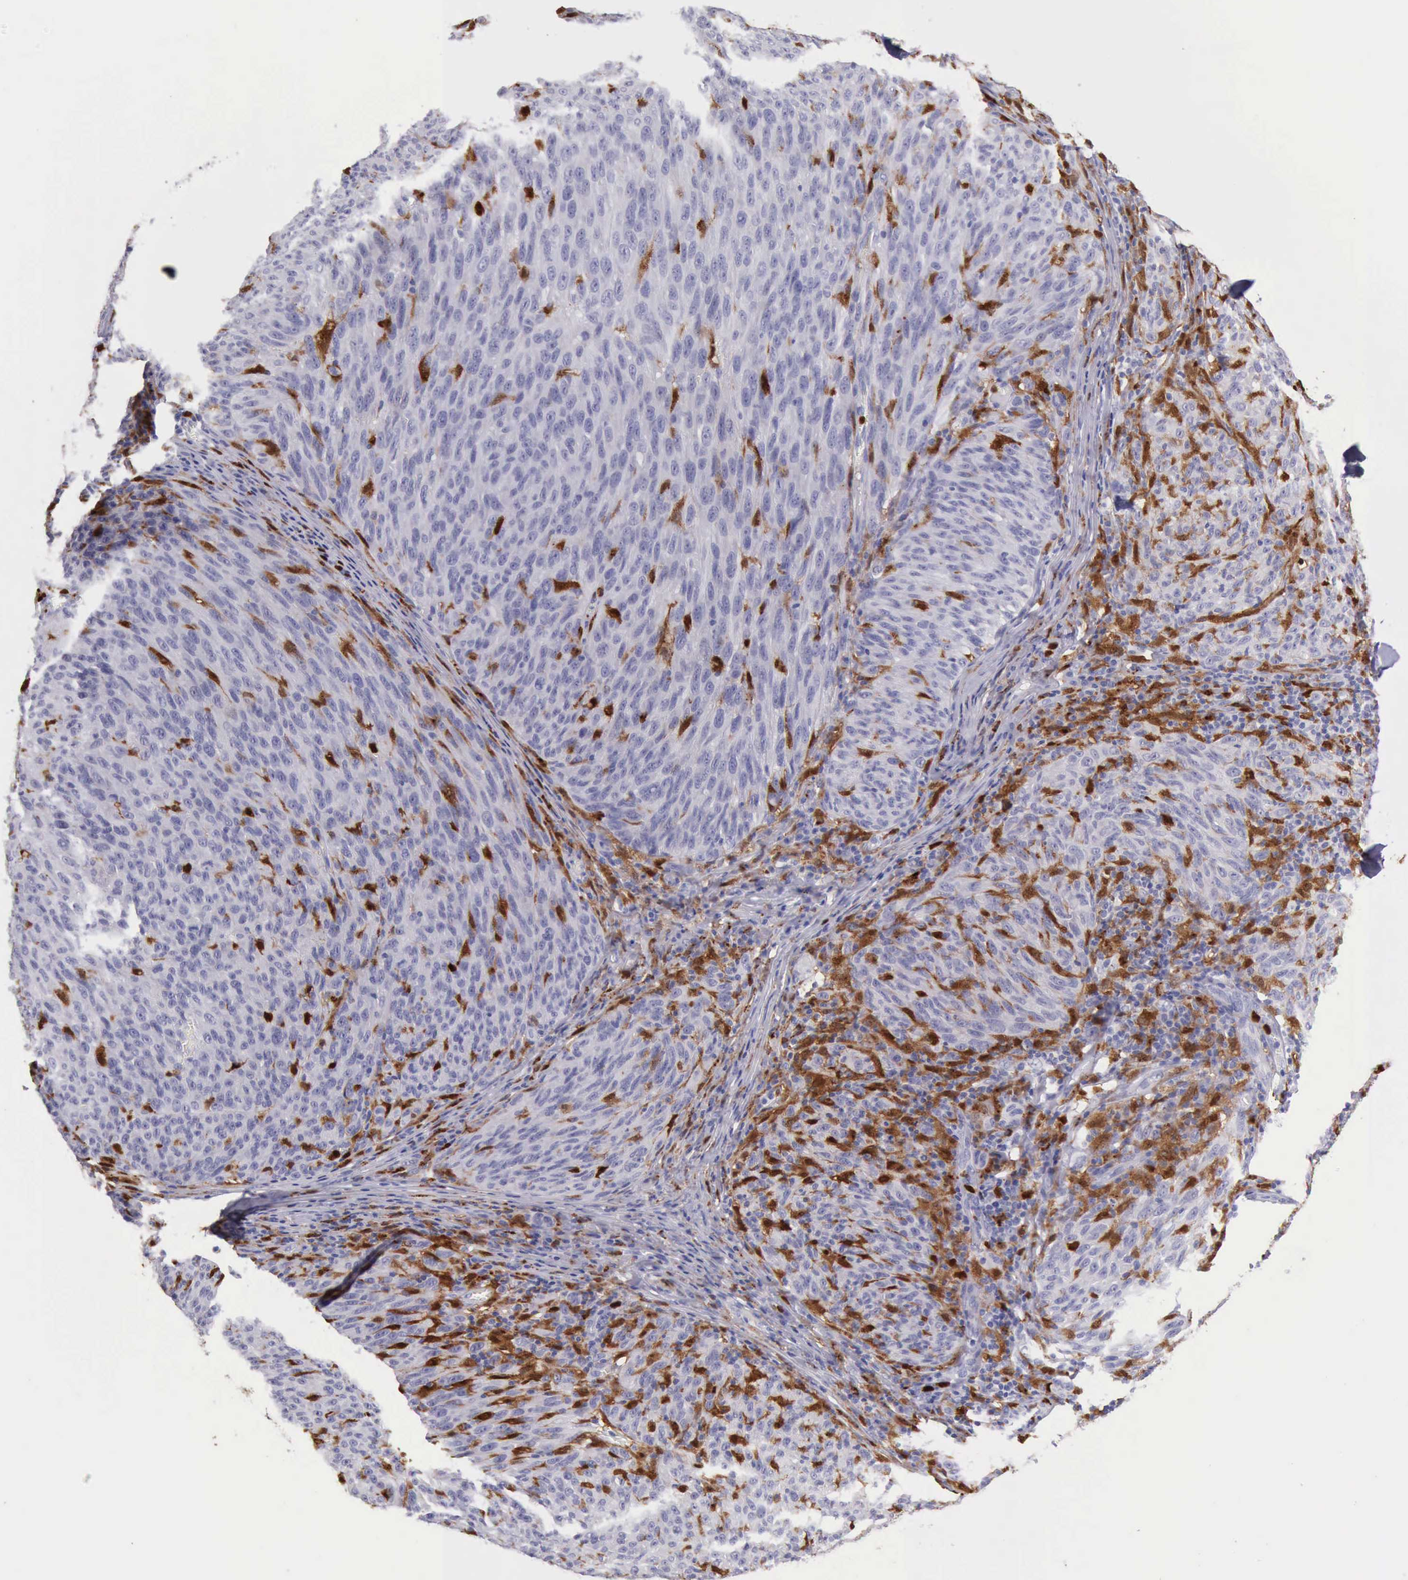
{"staining": {"intensity": "negative", "quantity": "none", "location": "none"}, "tissue": "melanoma", "cell_type": "Tumor cells", "image_type": "cancer", "snomed": [{"axis": "morphology", "description": "Malignant melanoma, NOS"}, {"axis": "topography", "description": "Skin"}], "caption": "The micrograph displays no staining of tumor cells in melanoma. The staining was performed using DAB to visualize the protein expression in brown, while the nuclei were stained in blue with hematoxylin (Magnification: 20x).", "gene": "CSTA", "patient": {"sex": "male", "age": 76}}